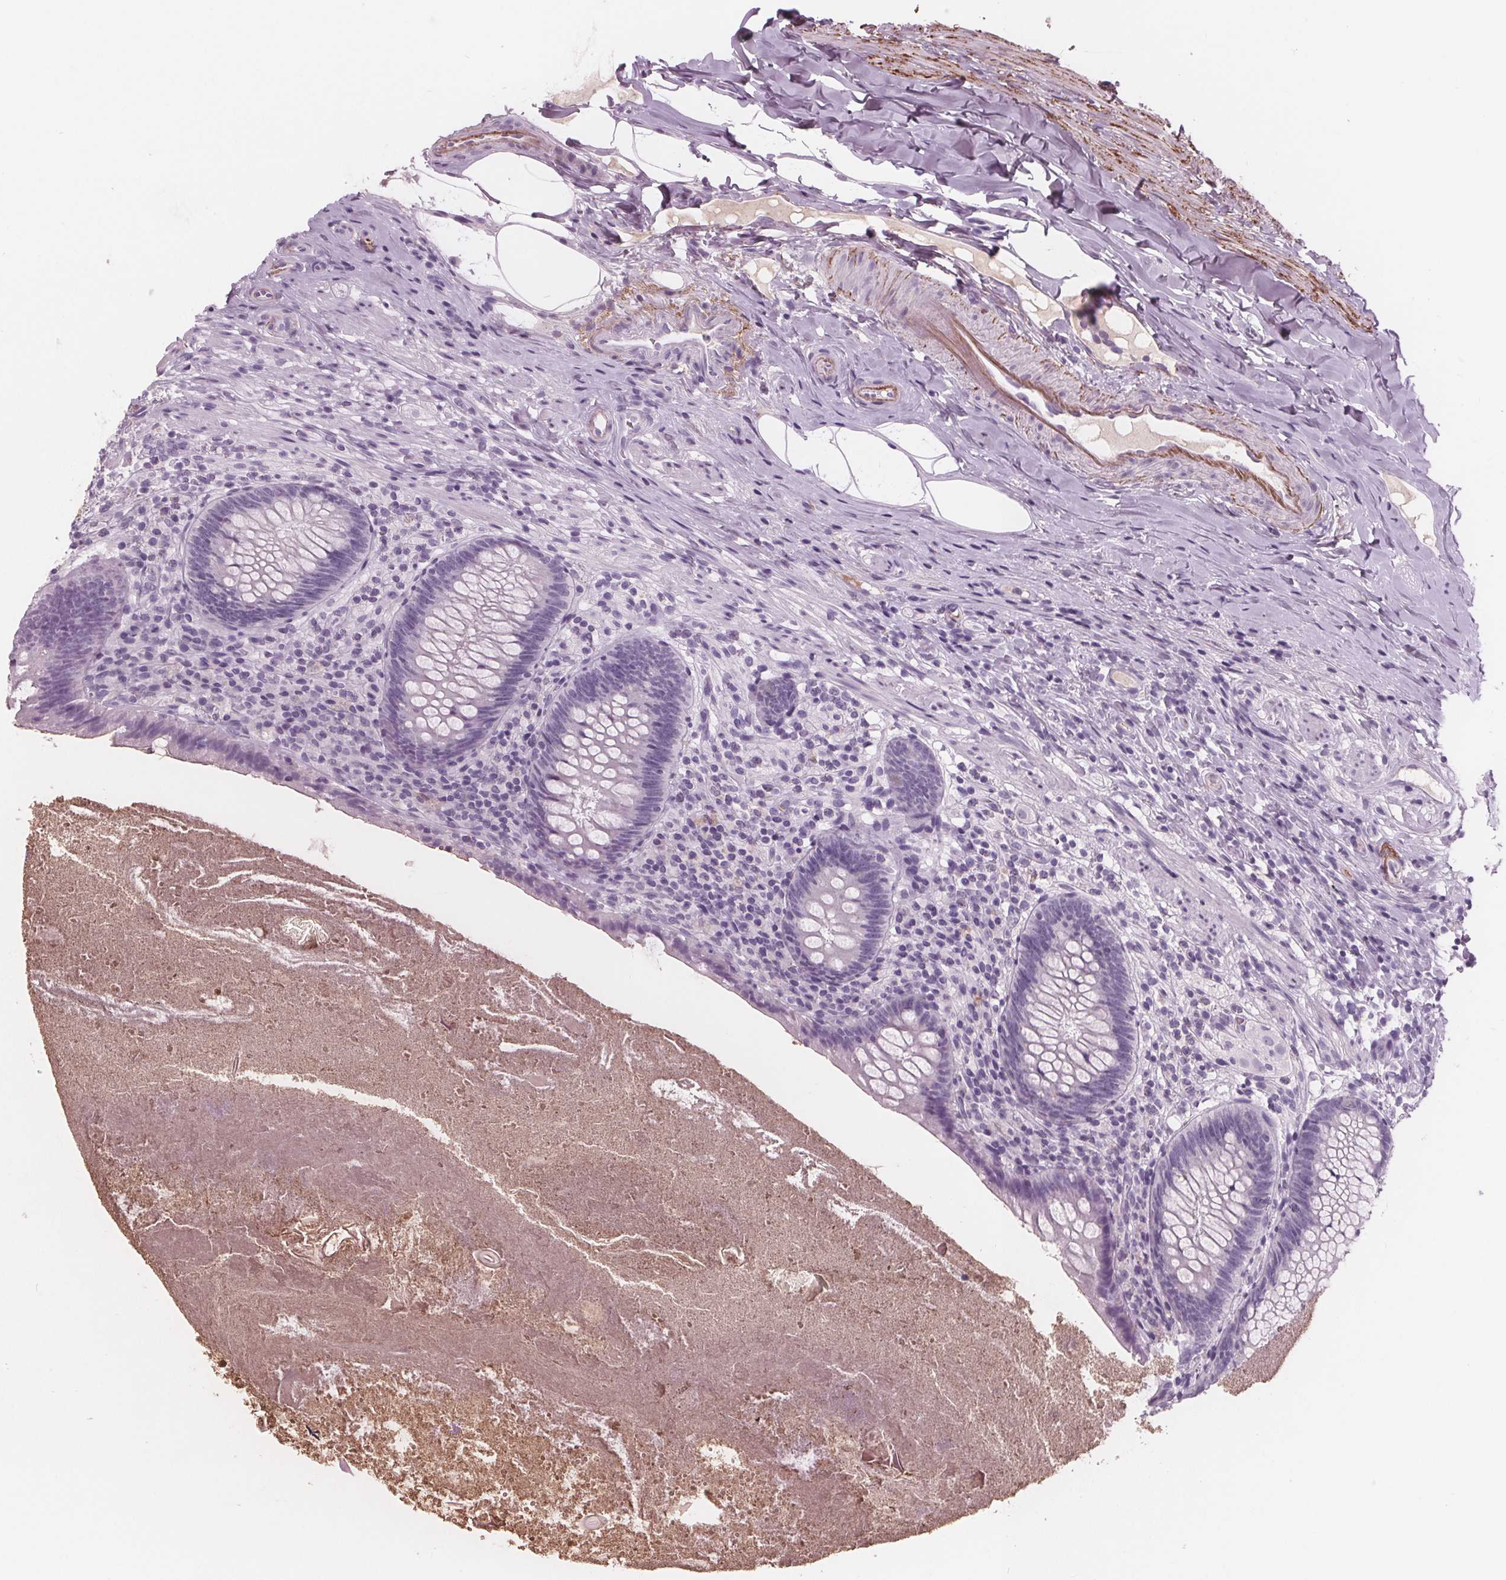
{"staining": {"intensity": "negative", "quantity": "none", "location": "none"}, "tissue": "appendix", "cell_type": "Glandular cells", "image_type": "normal", "snomed": [{"axis": "morphology", "description": "Normal tissue, NOS"}, {"axis": "topography", "description": "Appendix"}], "caption": "This is an IHC image of unremarkable appendix. There is no positivity in glandular cells.", "gene": "AMBP", "patient": {"sex": "male", "age": 47}}